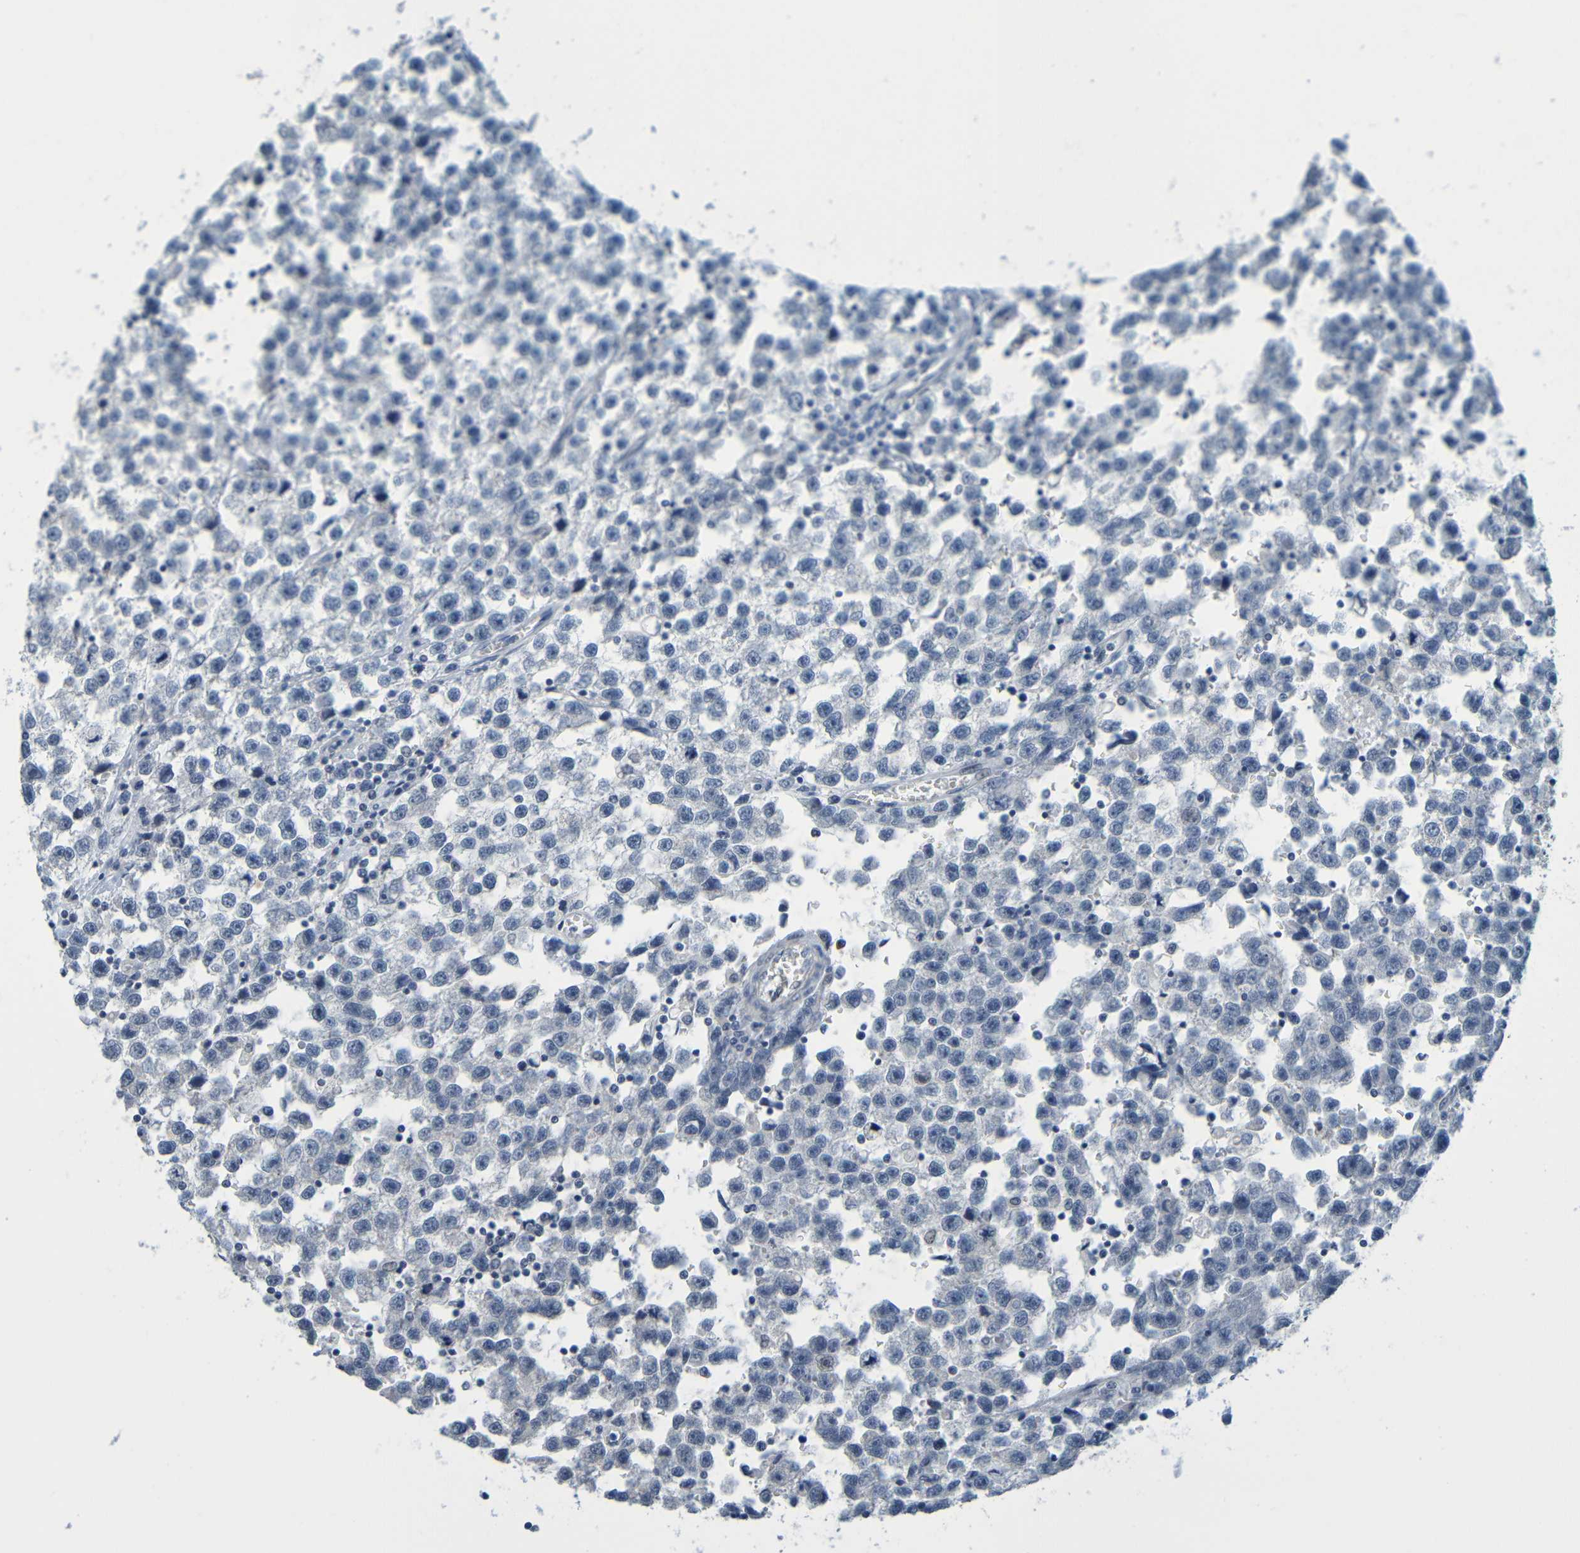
{"staining": {"intensity": "negative", "quantity": "none", "location": "none"}, "tissue": "testis cancer", "cell_type": "Tumor cells", "image_type": "cancer", "snomed": [{"axis": "morphology", "description": "Seminoma, NOS"}, {"axis": "topography", "description": "Testis"}], "caption": "An immunohistochemistry image of testis cancer (seminoma) is shown. There is no staining in tumor cells of testis cancer (seminoma).", "gene": "C3AR1", "patient": {"sex": "male", "age": 33}}